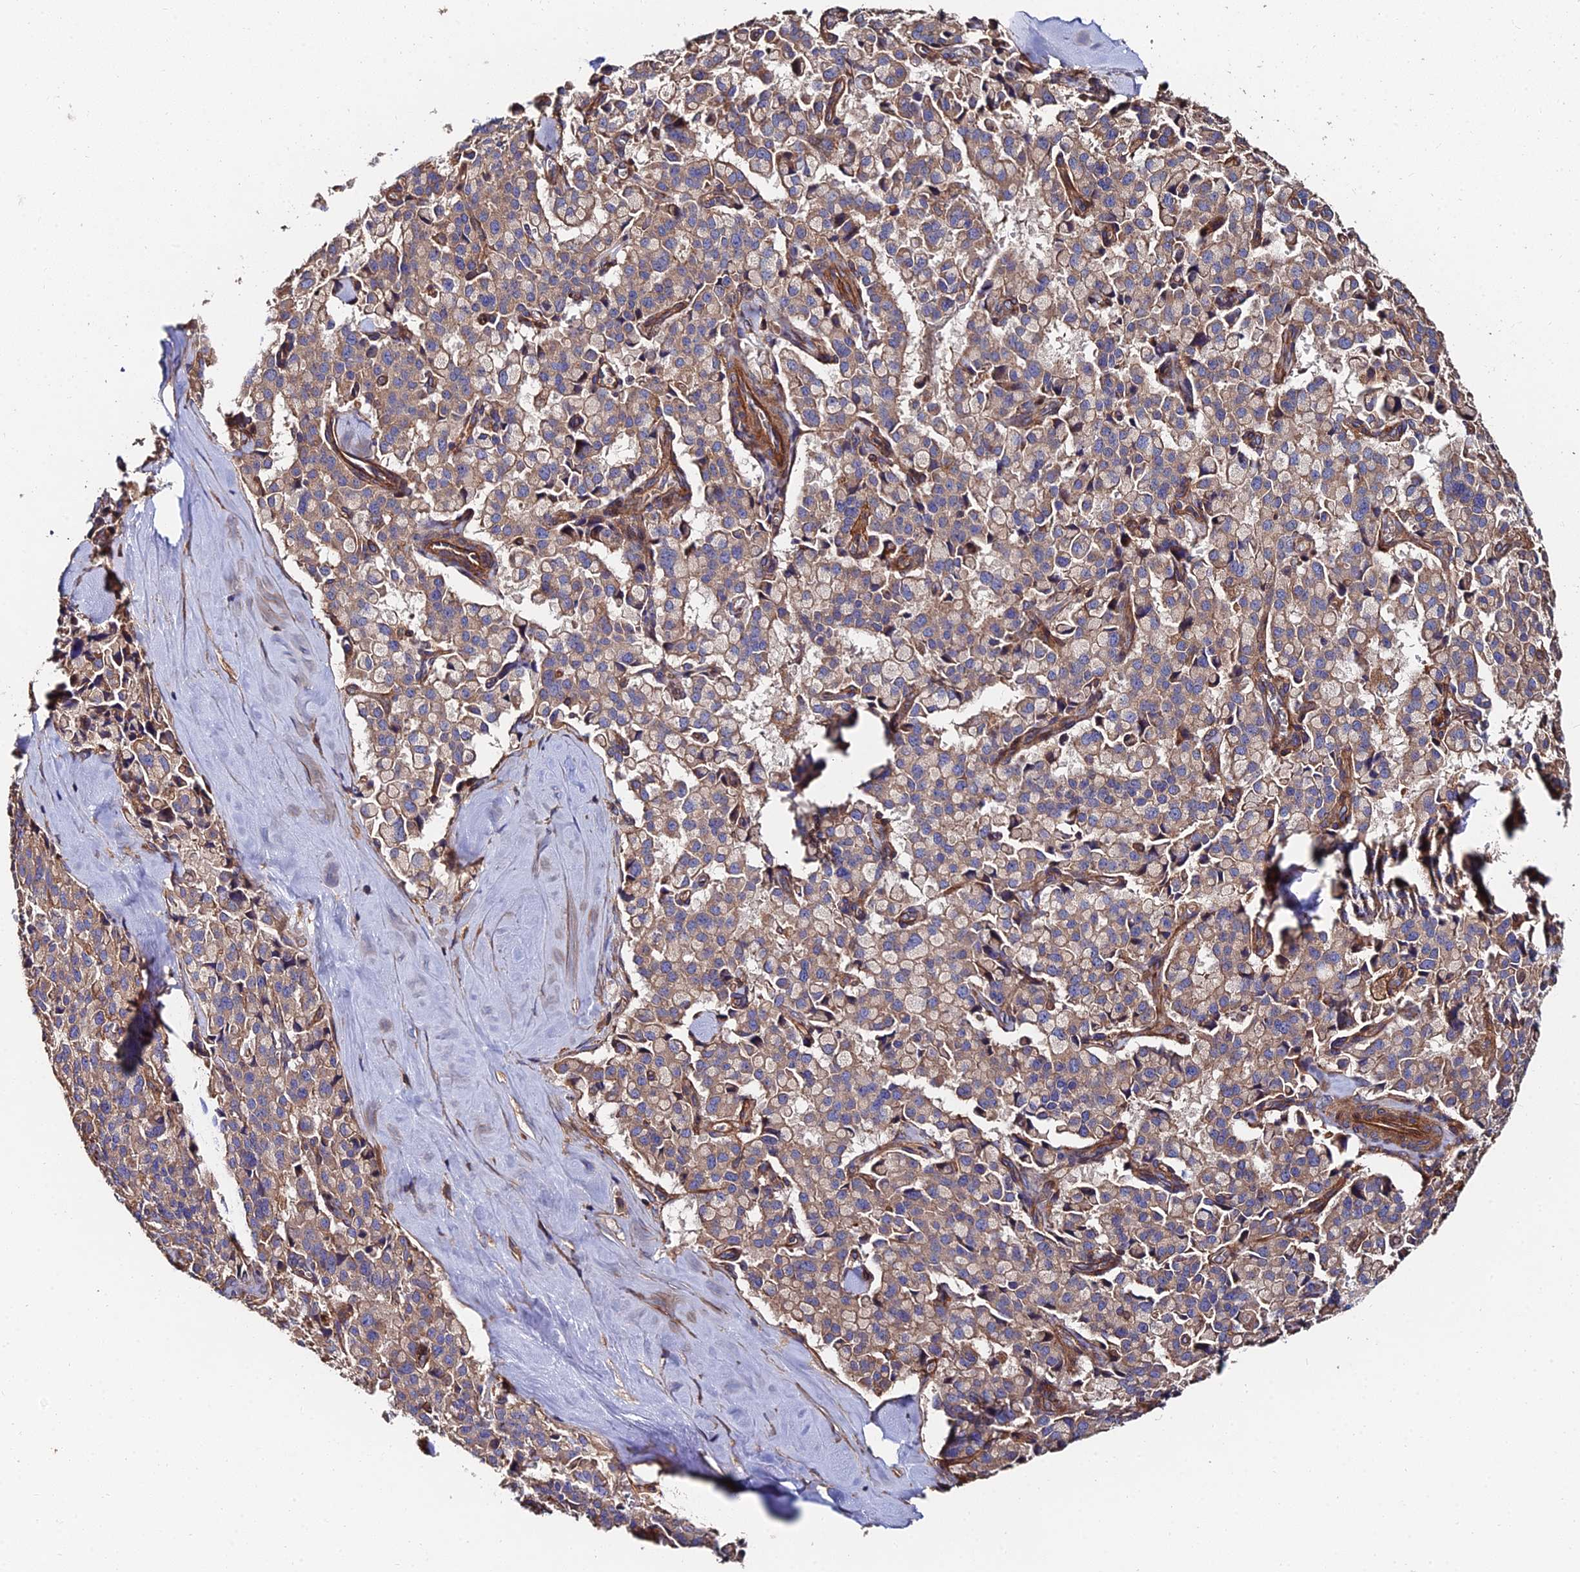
{"staining": {"intensity": "moderate", "quantity": ">75%", "location": "cytoplasmic/membranous"}, "tissue": "pancreatic cancer", "cell_type": "Tumor cells", "image_type": "cancer", "snomed": [{"axis": "morphology", "description": "Adenocarcinoma, NOS"}, {"axis": "topography", "description": "Pancreas"}], "caption": "The micrograph reveals a brown stain indicating the presence of a protein in the cytoplasmic/membranous of tumor cells in pancreatic adenocarcinoma.", "gene": "EXT1", "patient": {"sex": "male", "age": 65}}